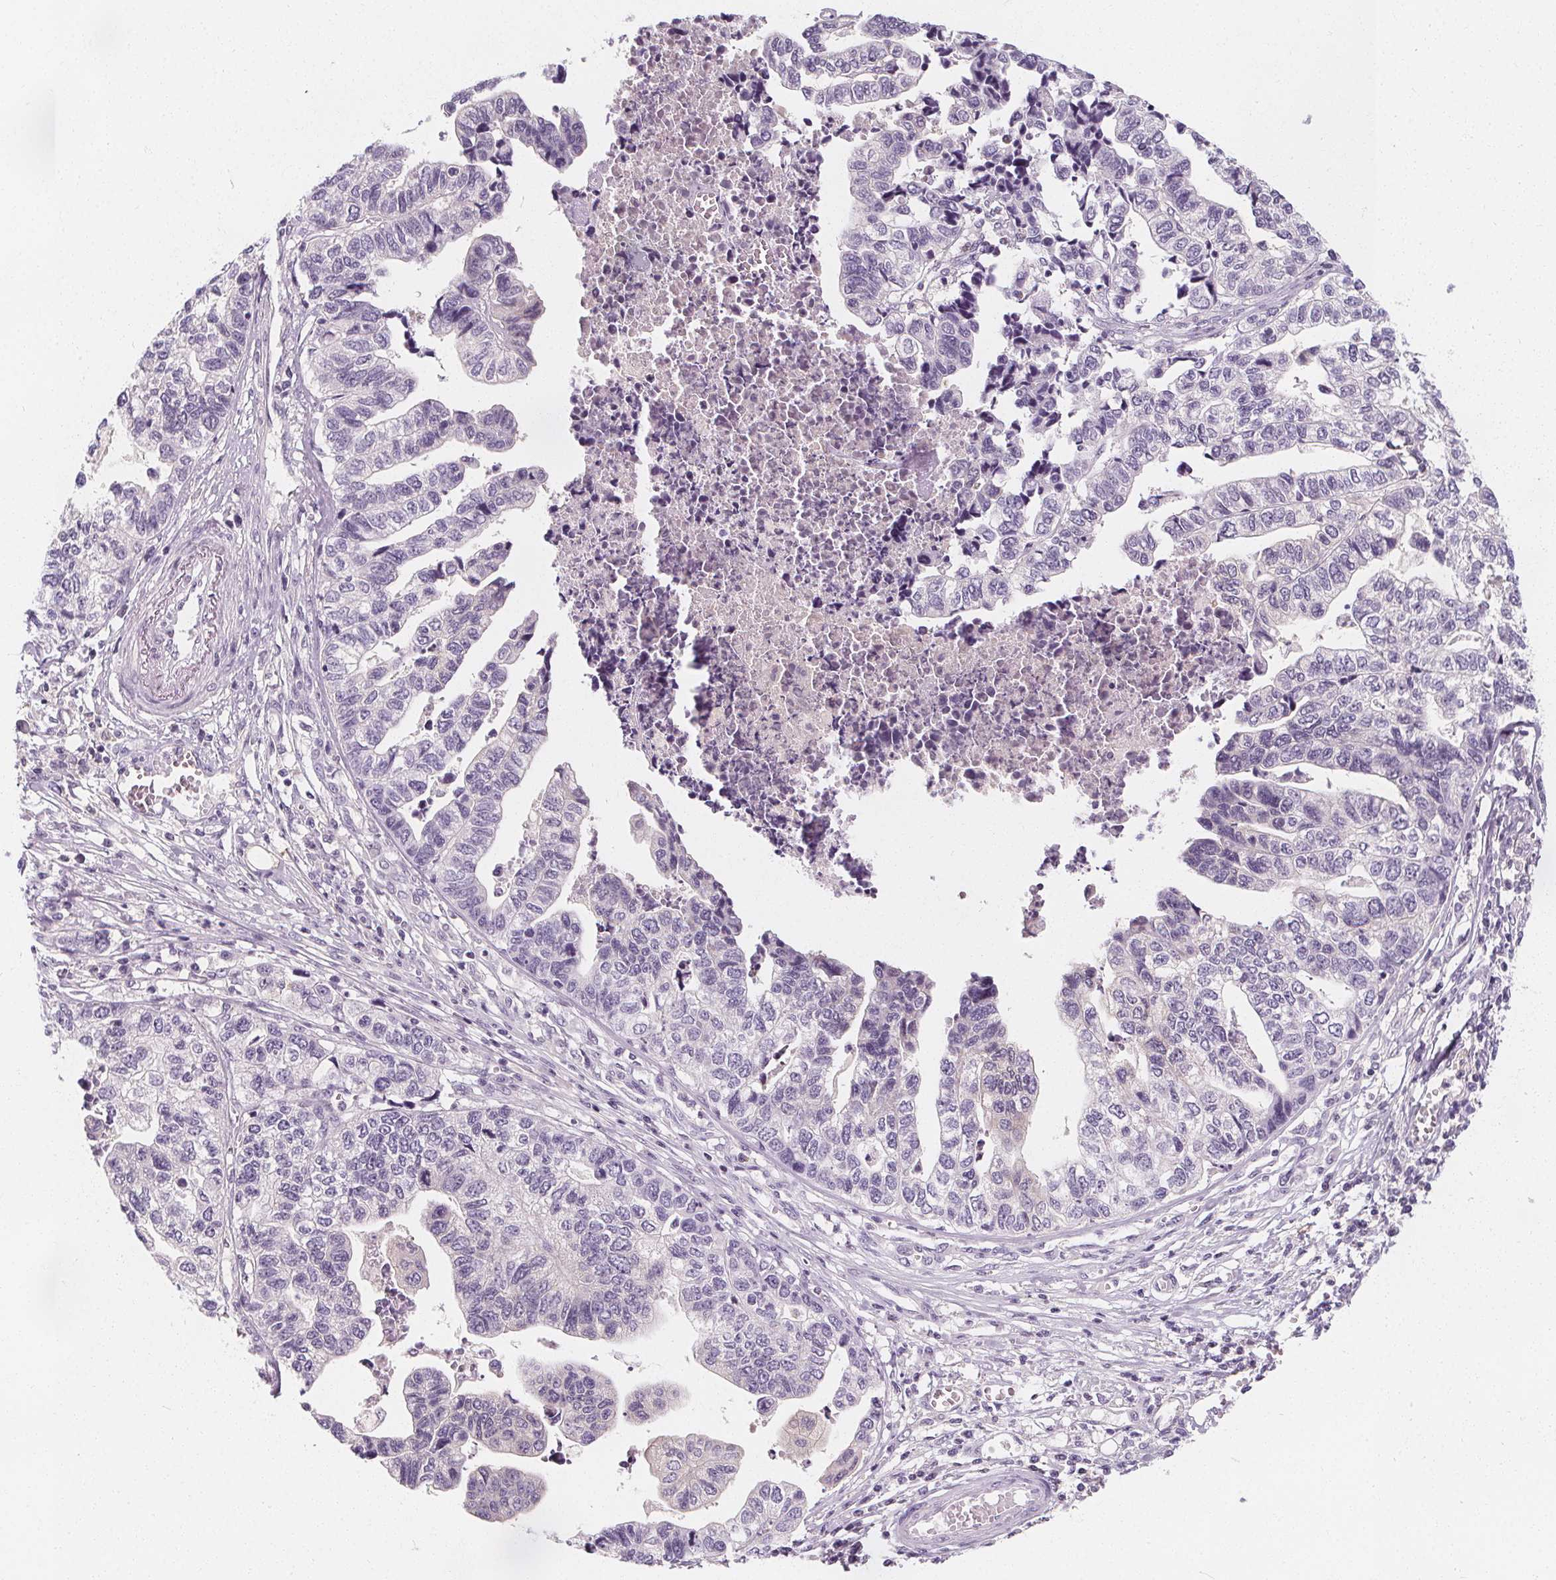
{"staining": {"intensity": "negative", "quantity": "none", "location": "none"}, "tissue": "stomach cancer", "cell_type": "Tumor cells", "image_type": "cancer", "snomed": [{"axis": "morphology", "description": "Adenocarcinoma, NOS"}, {"axis": "topography", "description": "Stomach, upper"}], "caption": "Immunohistochemistry (IHC) micrograph of neoplastic tissue: stomach cancer stained with DAB reveals no significant protein expression in tumor cells.", "gene": "UGP2", "patient": {"sex": "female", "age": 67}}